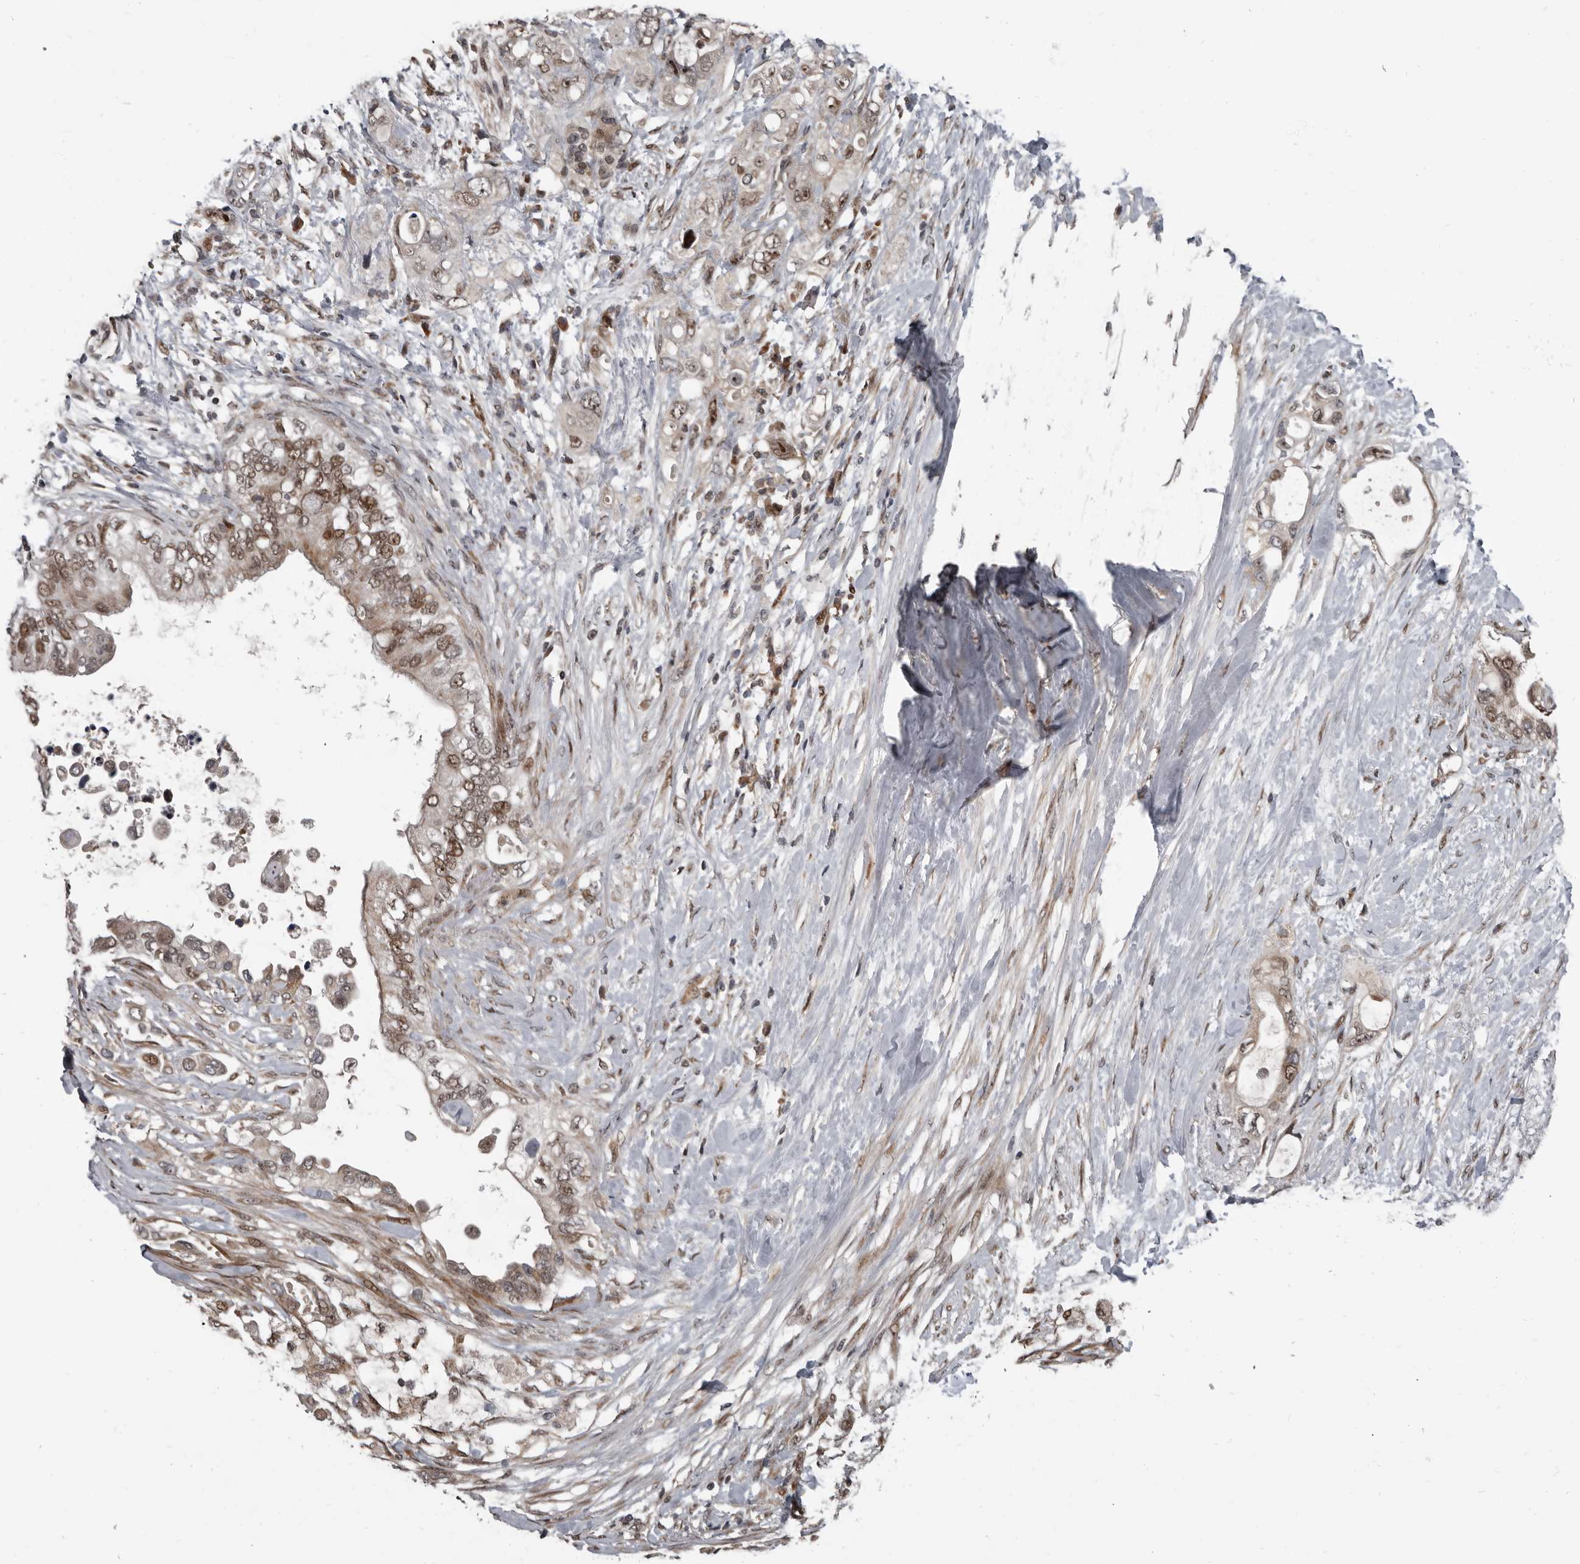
{"staining": {"intensity": "moderate", "quantity": ">75%", "location": "cytoplasmic/membranous,nuclear"}, "tissue": "pancreatic cancer", "cell_type": "Tumor cells", "image_type": "cancer", "snomed": [{"axis": "morphology", "description": "Adenocarcinoma, NOS"}, {"axis": "topography", "description": "Pancreas"}], "caption": "Immunohistochemical staining of adenocarcinoma (pancreatic) displays medium levels of moderate cytoplasmic/membranous and nuclear protein positivity in about >75% of tumor cells.", "gene": "CHD1L", "patient": {"sex": "female", "age": 56}}